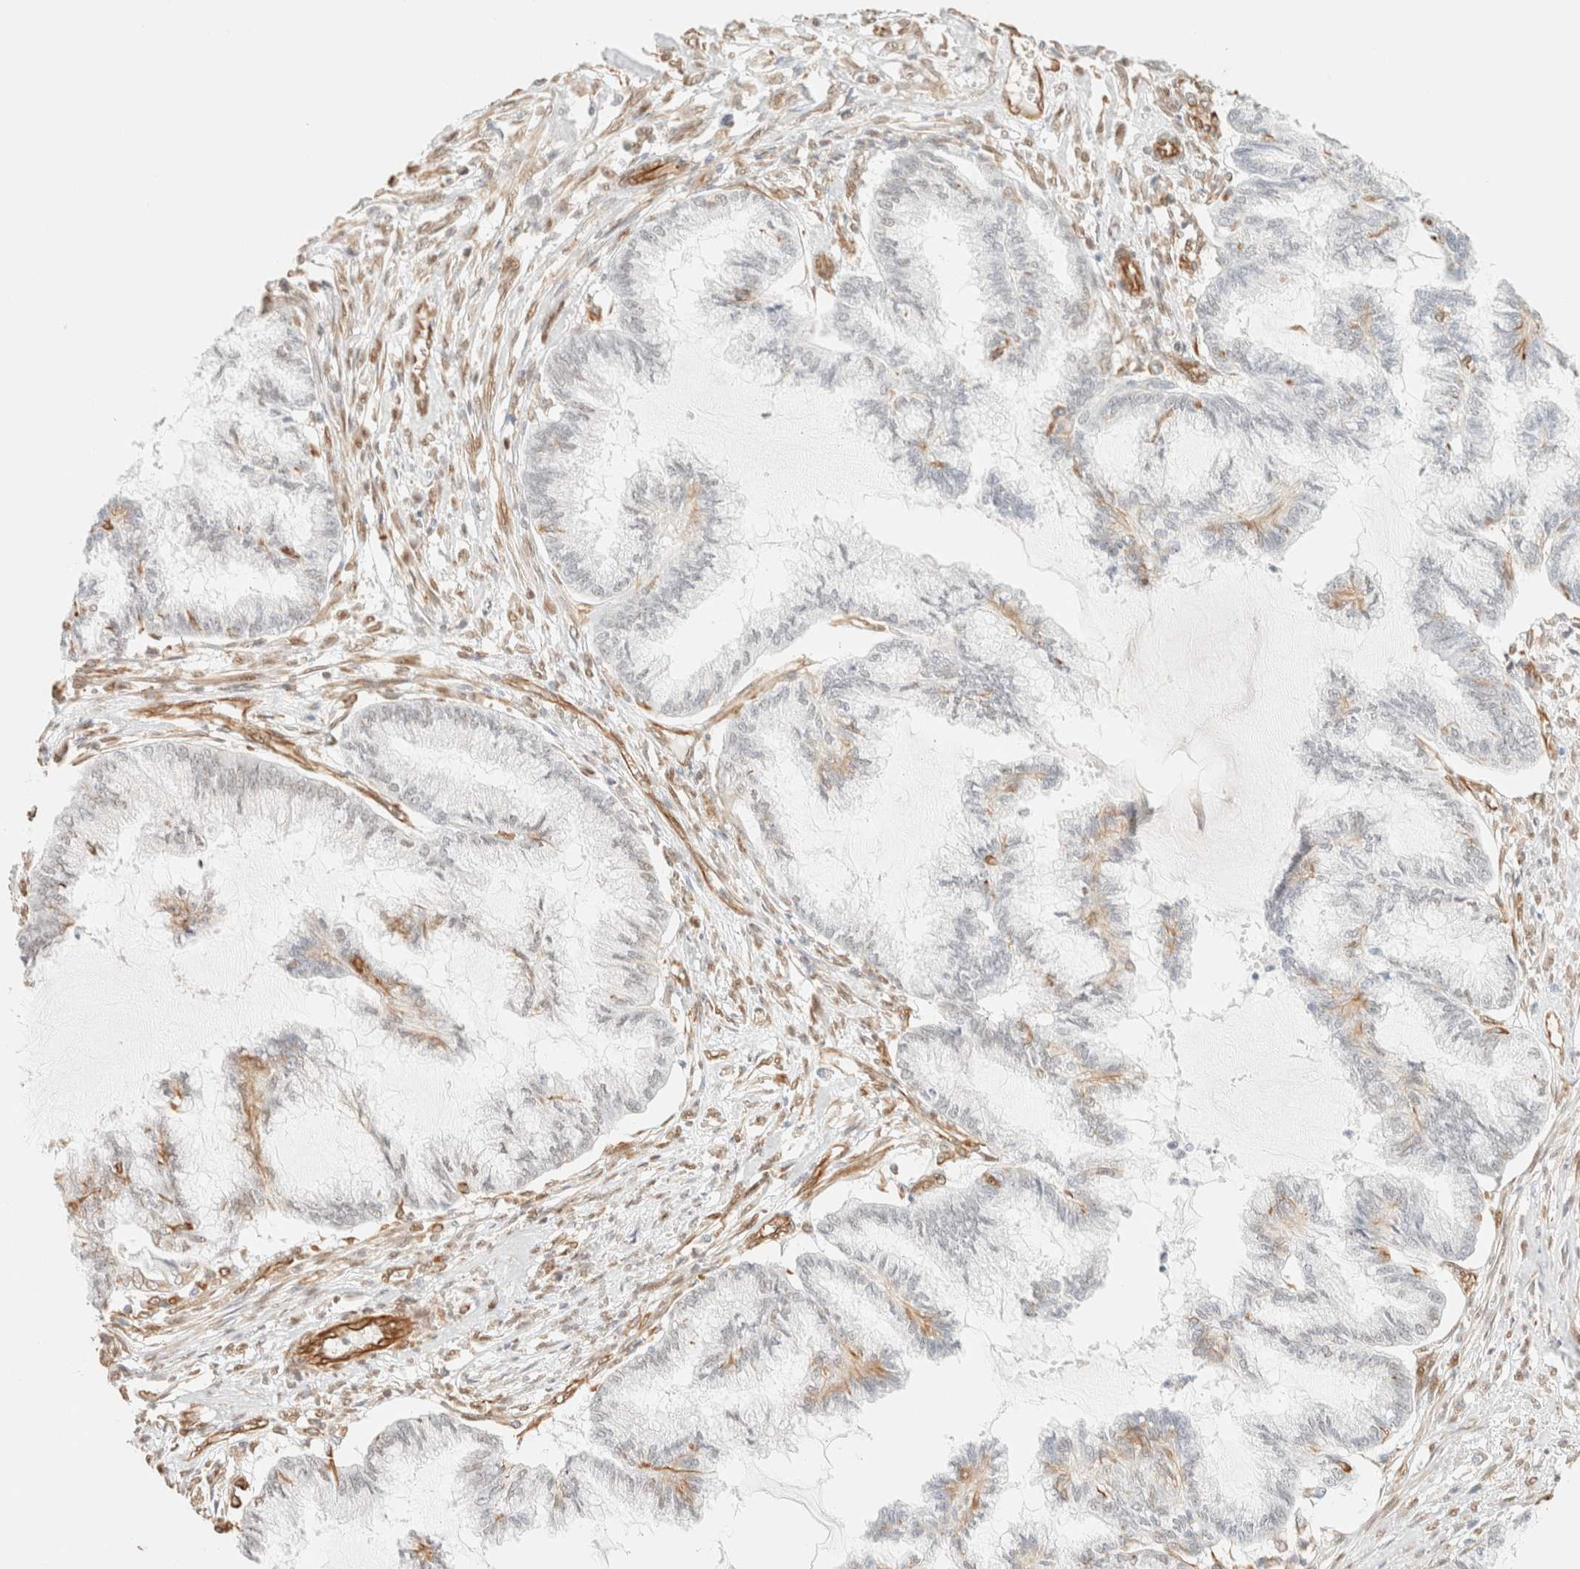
{"staining": {"intensity": "negative", "quantity": "none", "location": "none"}, "tissue": "endometrial cancer", "cell_type": "Tumor cells", "image_type": "cancer", "snomed": [{"axis": "morphology", "description": "Adenocarcinoma, NOS"}, {"axis": "topography", "description": "Endometrium"}], "caption": "A photomicrograph of human endometrial adenocarcinoma is negative for staining in tumor cells.", "gene": "ZSCAN18", "patient": {"sex": "female", "age": 86}}